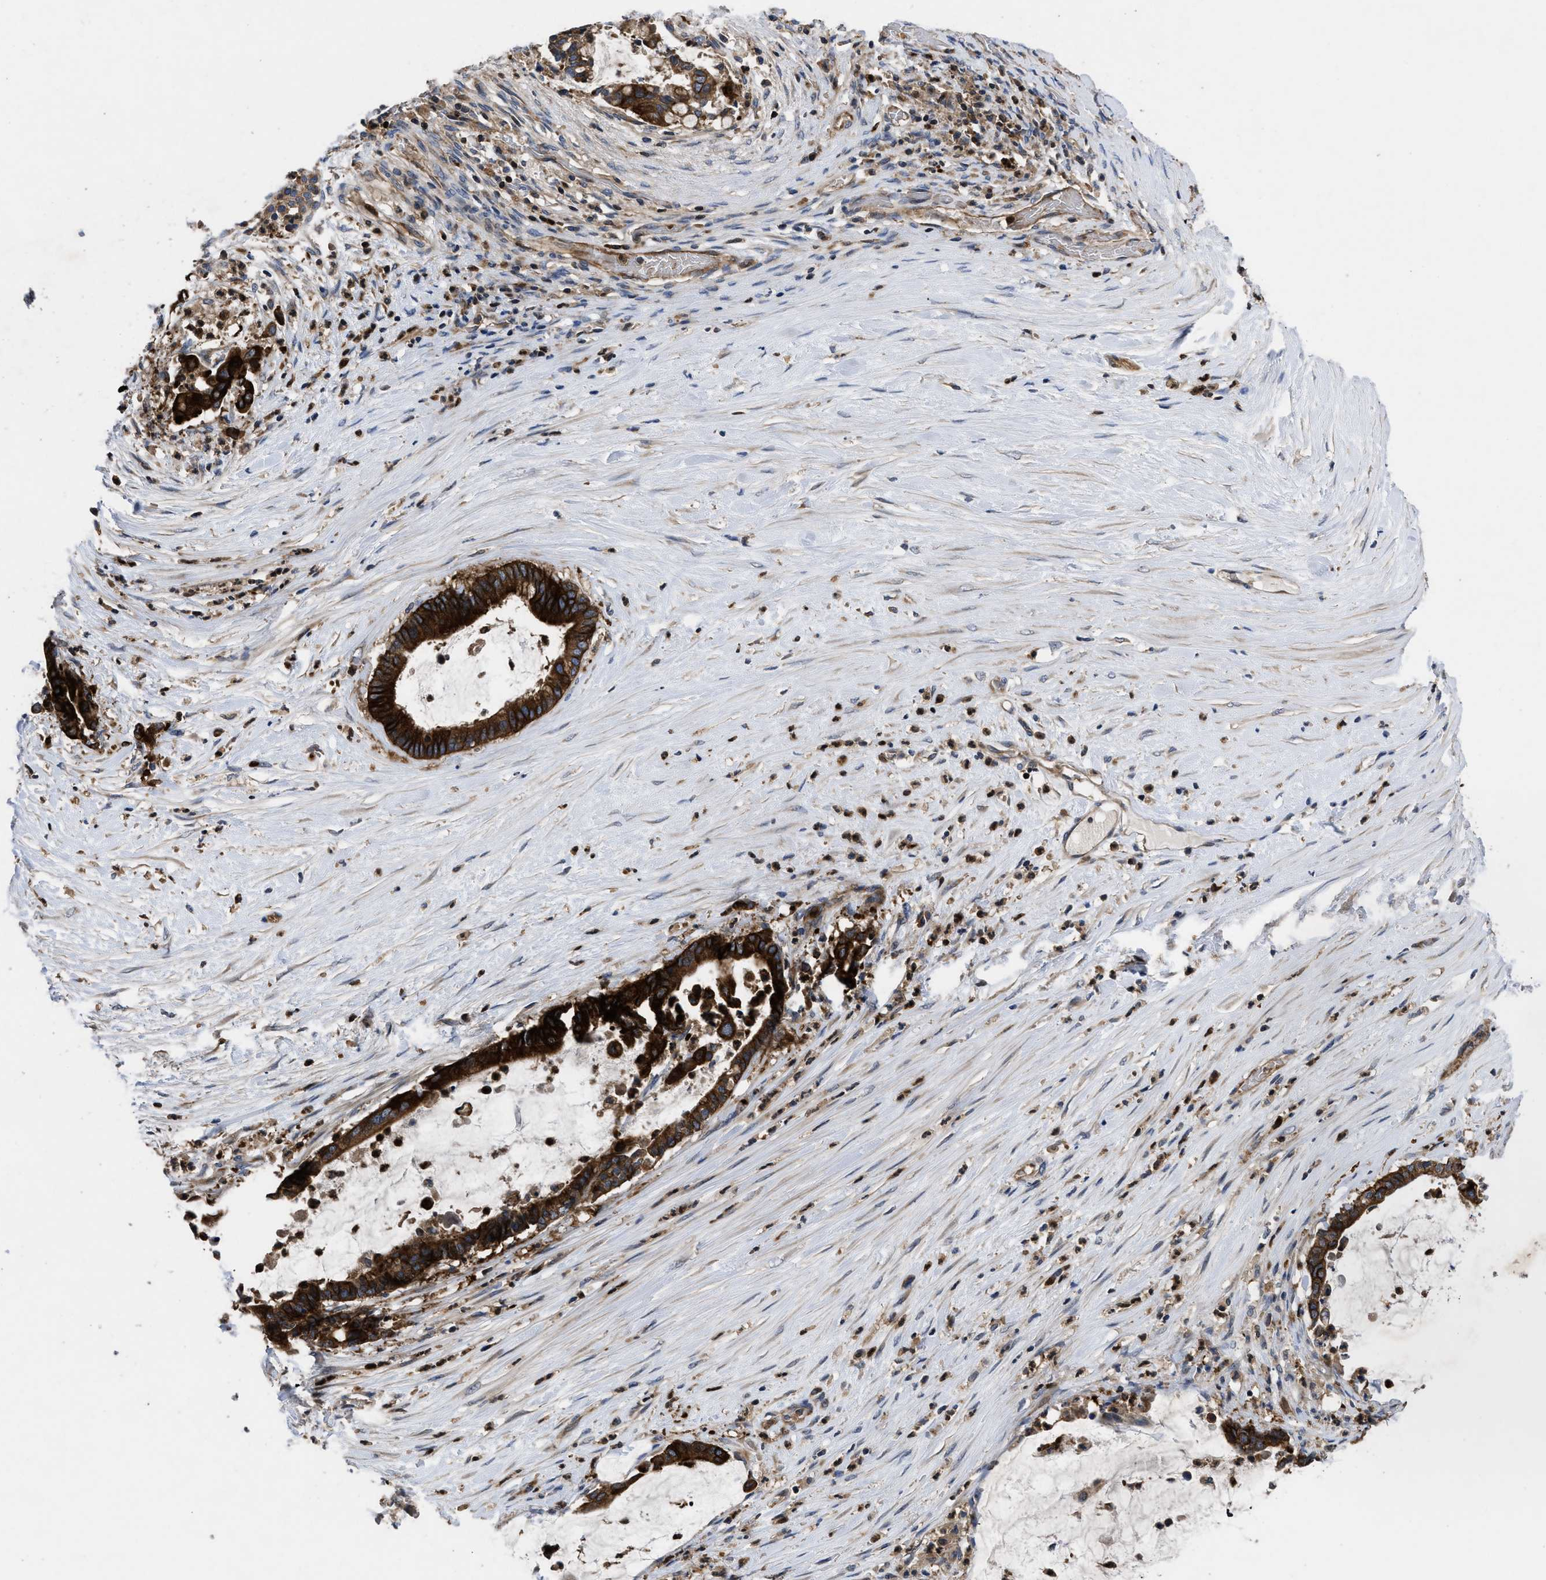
{"staining": {"intensity": "strong", "quantity": ">75%", "location": "cytoplasmic/membranous"}, "tissue": "pancreatic cancer", "cell_type": "Tumor cells", "image_type": "cancer", "snomed": [{"axis": "morphology", "description": "Adenocarcinoma, NOS"}, {"axis": "topography", "description": "Pancreas"}], "caption": "Adenocarcinoma (pancreatic) tissue exhibits strong cytoplasmic/membranous staining in approximately >75% of tumor cells, visualized by immunohistochemistry. (DAB IHC with brightfield microscopy, high magnification).", "gene": "YBEY", "patient": {"sex": "male", "age": 41}}